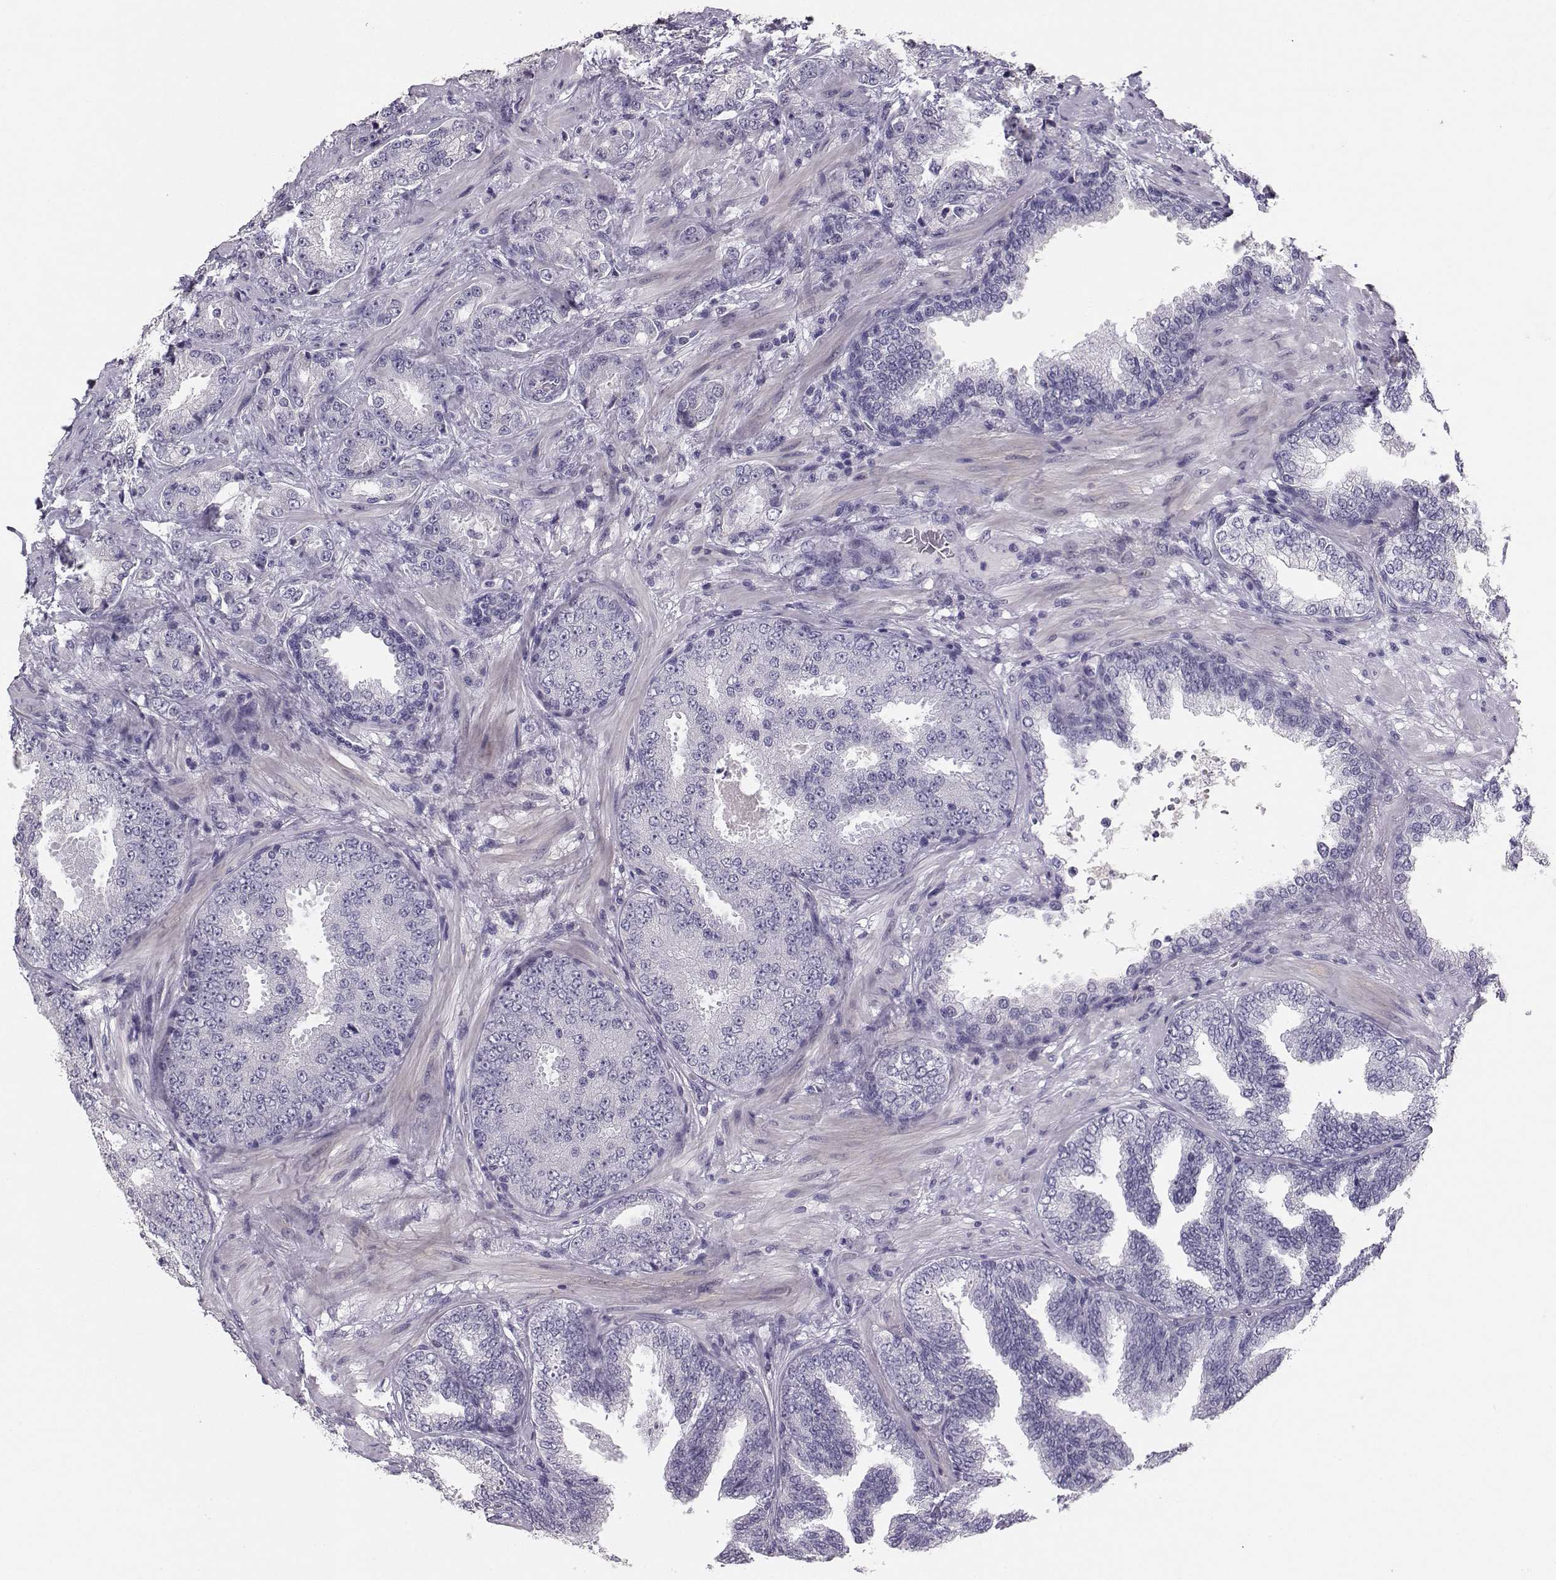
{"staining": {"intensity": "negative", "quantity": "none", "location": "none"}, "tissue": "prostate cancer", "cell_type": "Tumor cells", "image_type": "cancer", "snomed": [{"axis": "morphology", "description": "Adenocarcinoma, Low grade"}, {"axis": "topography", "description": "Prostate"}], "caption": "The photomicrograph displays no staining of tumor cells in prostate cancer.", "gene": "PKP2", "patient": {"sex": "male", "age": 68}}